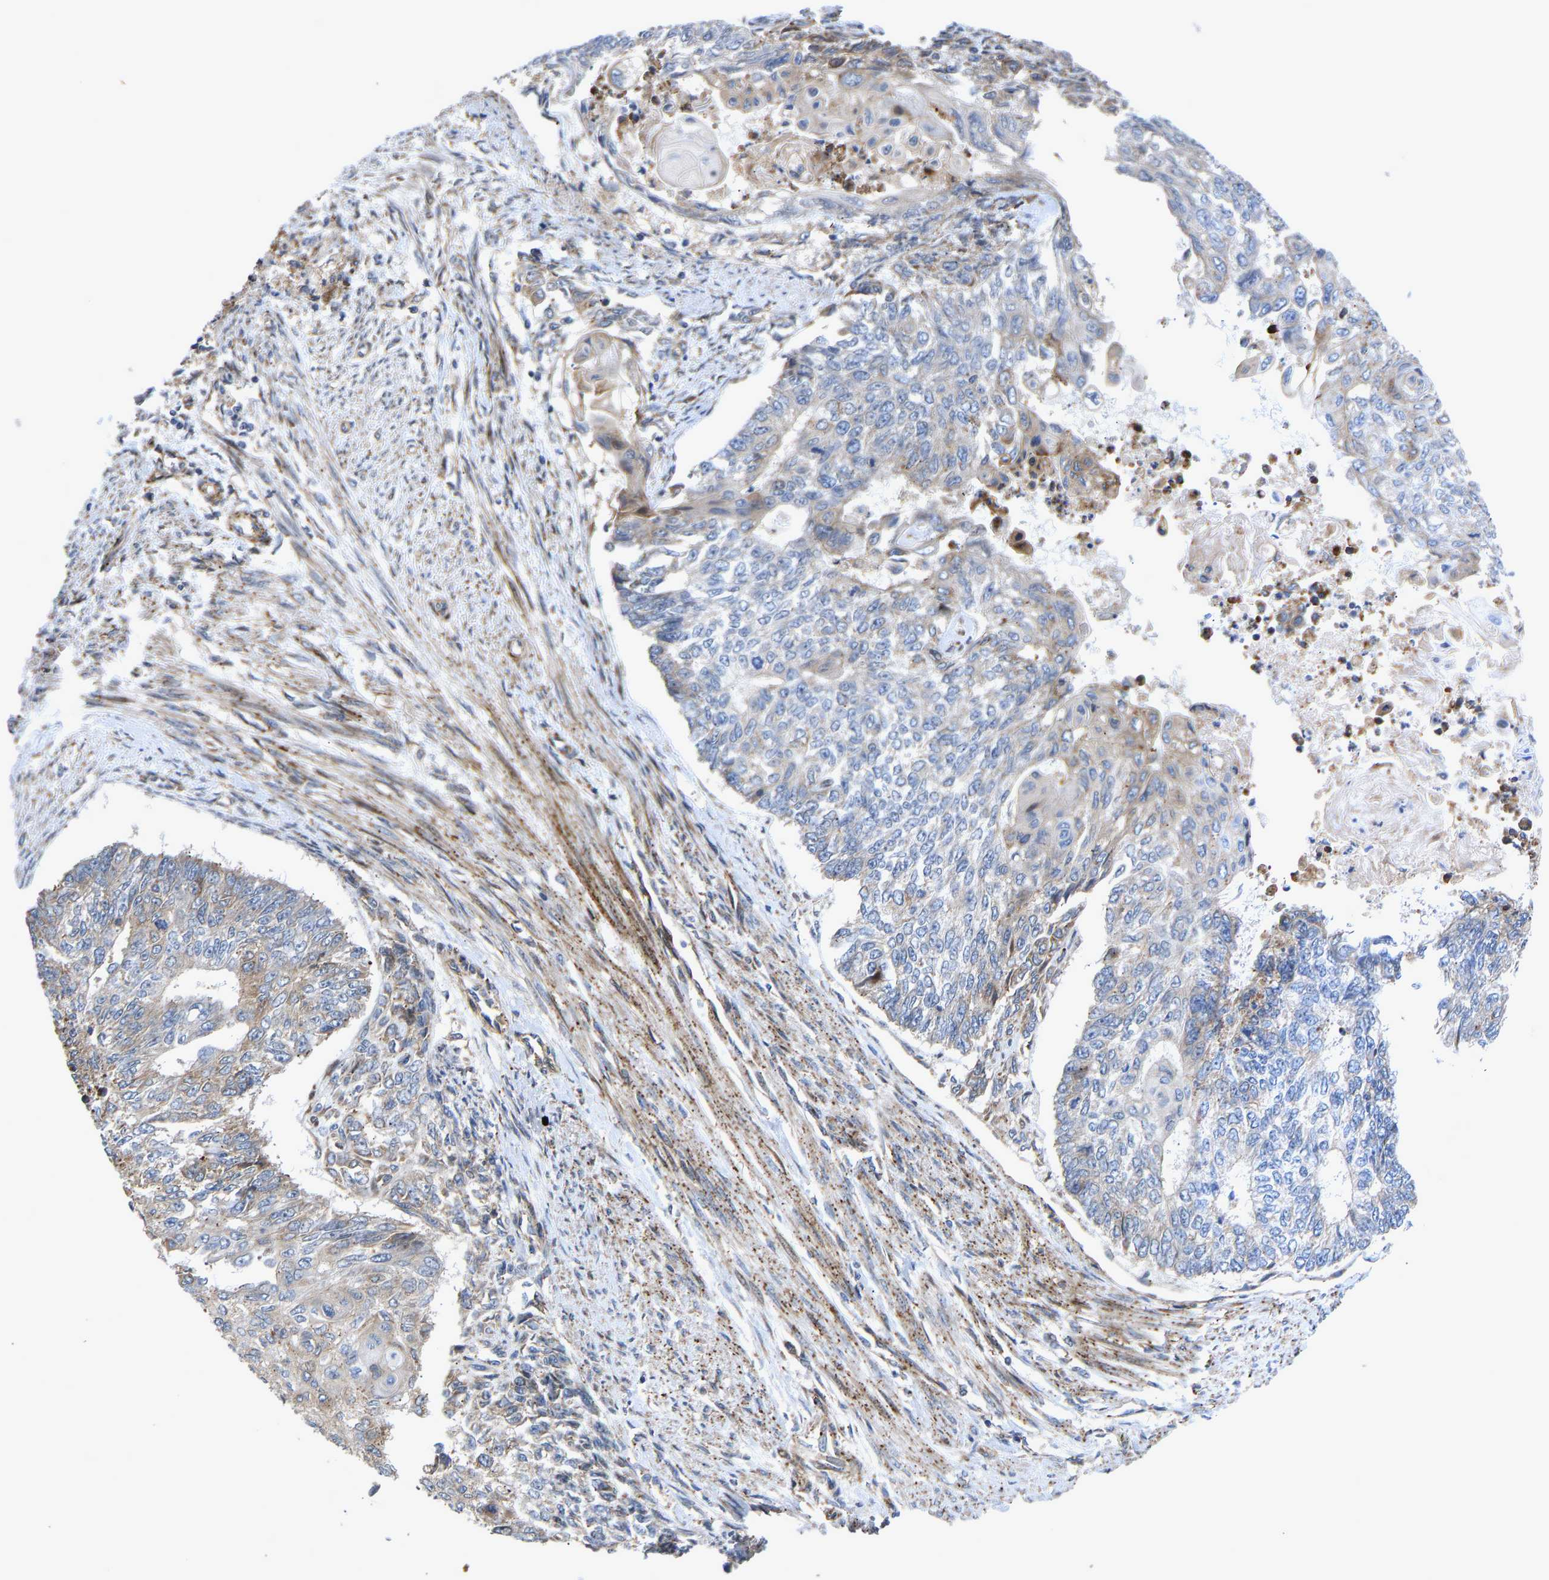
{"staining": {"intensity": "weak", "quantity": "<25%", "location": "cytoplasmic/membranous"}, "tissue": "endometrial cancer", "cell_type": "Tumor cells", "image_type": "cancer", "snomed": [{"axis": "morphology", "description": "Adenocarcinoma, NOS"}, {"axis": "topography", "description": "Endometrium"}], "caption": "Photomicrograph shows no protein expression in tumor cells of endometrial cancer (adenocarcinoma) tissue.", "gene": "TMEM38B", "patient": {"sex": "female", "age": 32}}